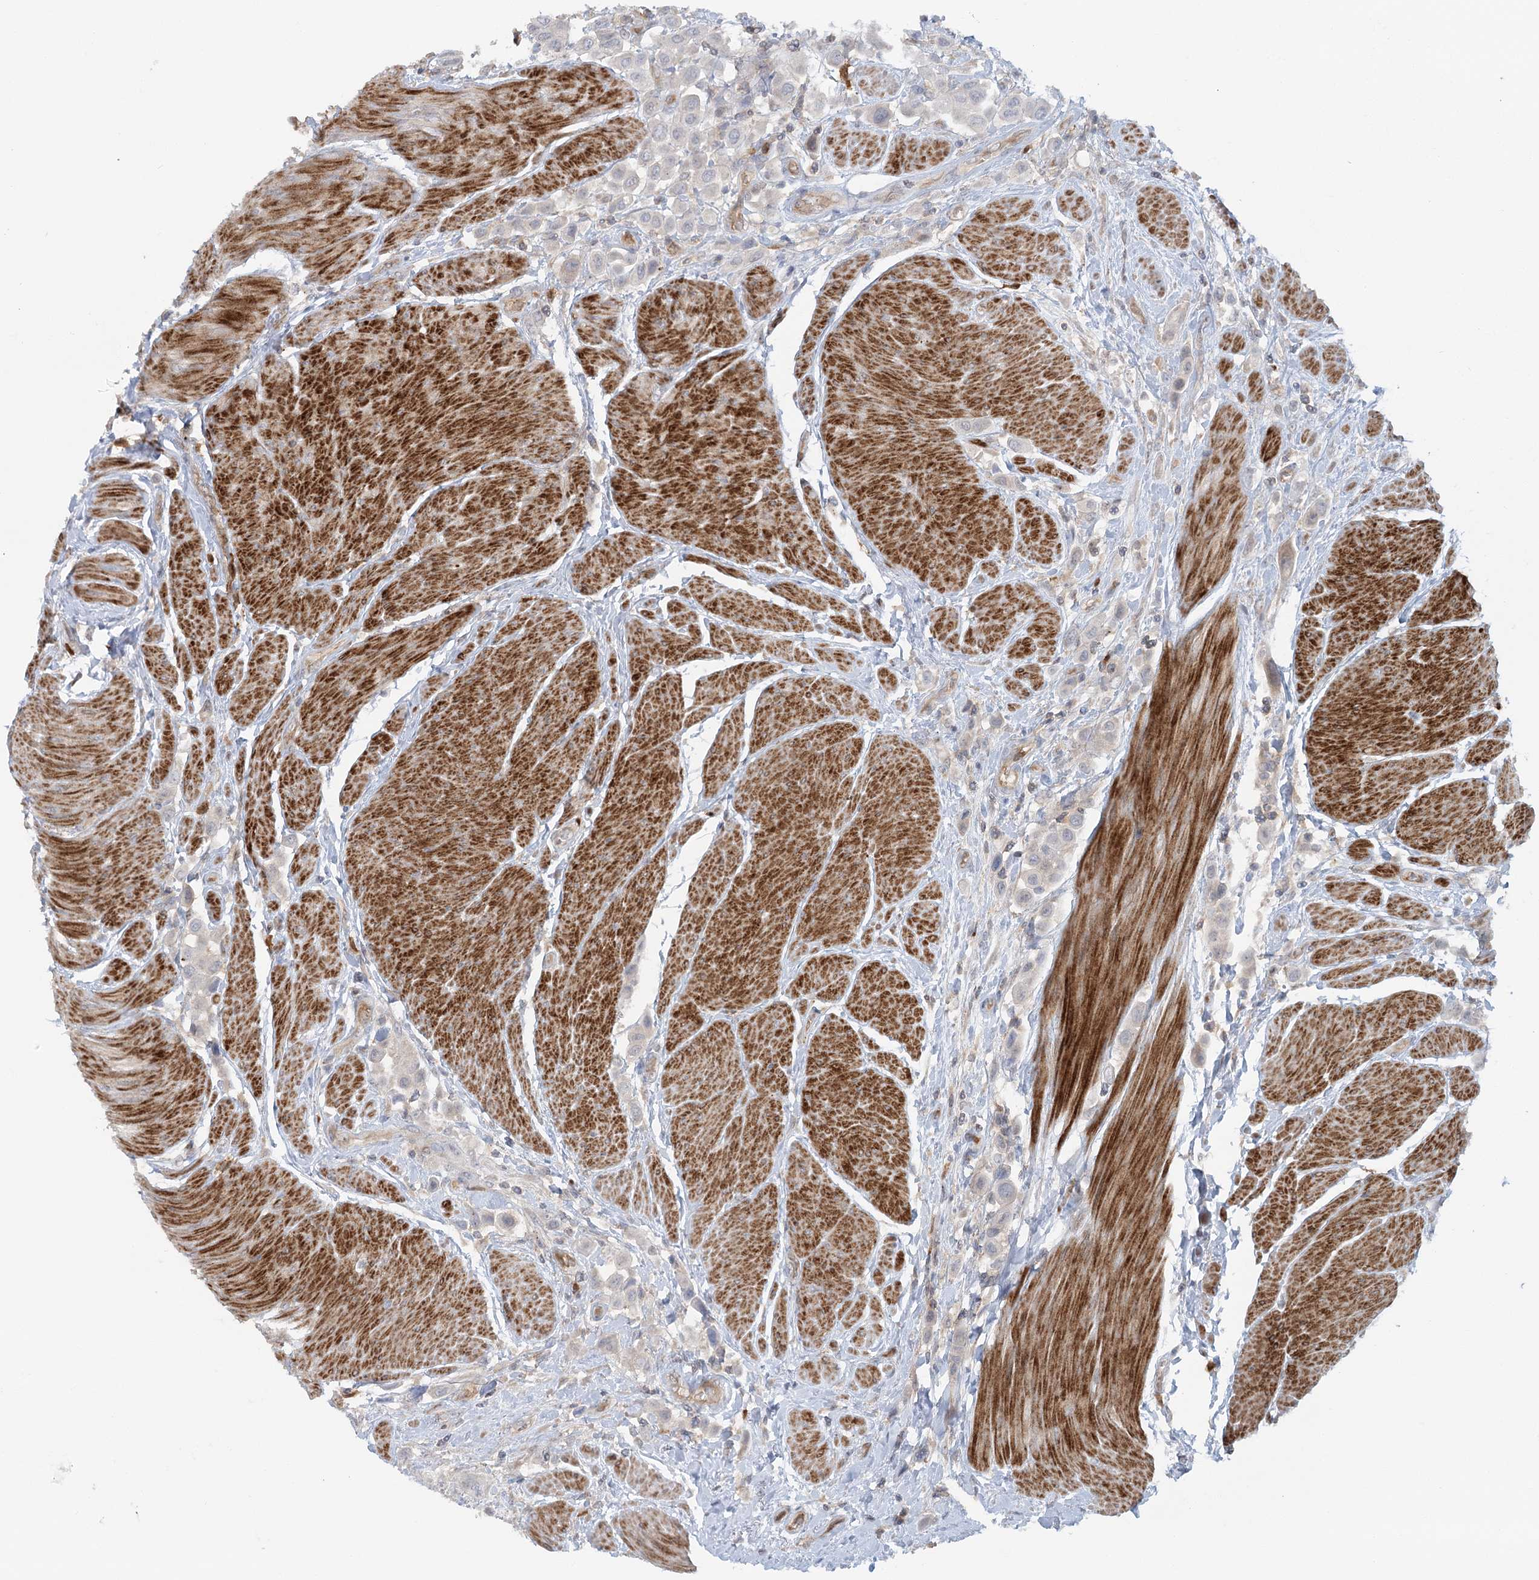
{"staining": {"intensity": "negative", "quantity": "none", "location": "none"}, "tissue": "urothelial cancer", "cell_type": "Tumor cells", "image_type": "cancer", "snomed": [{"axis": "morphology", "description": "Urothelial carcinoma, High grade"}, {"axis": "topography", "description": "Urinary bladder"}], "caption": "An immunohistochemistry image of urothelial cancer is shown. There is no staining in tumor cells of urothelial cancer.", "gene": "GBE1", "patient": {"sex": "male", "age": 50}}